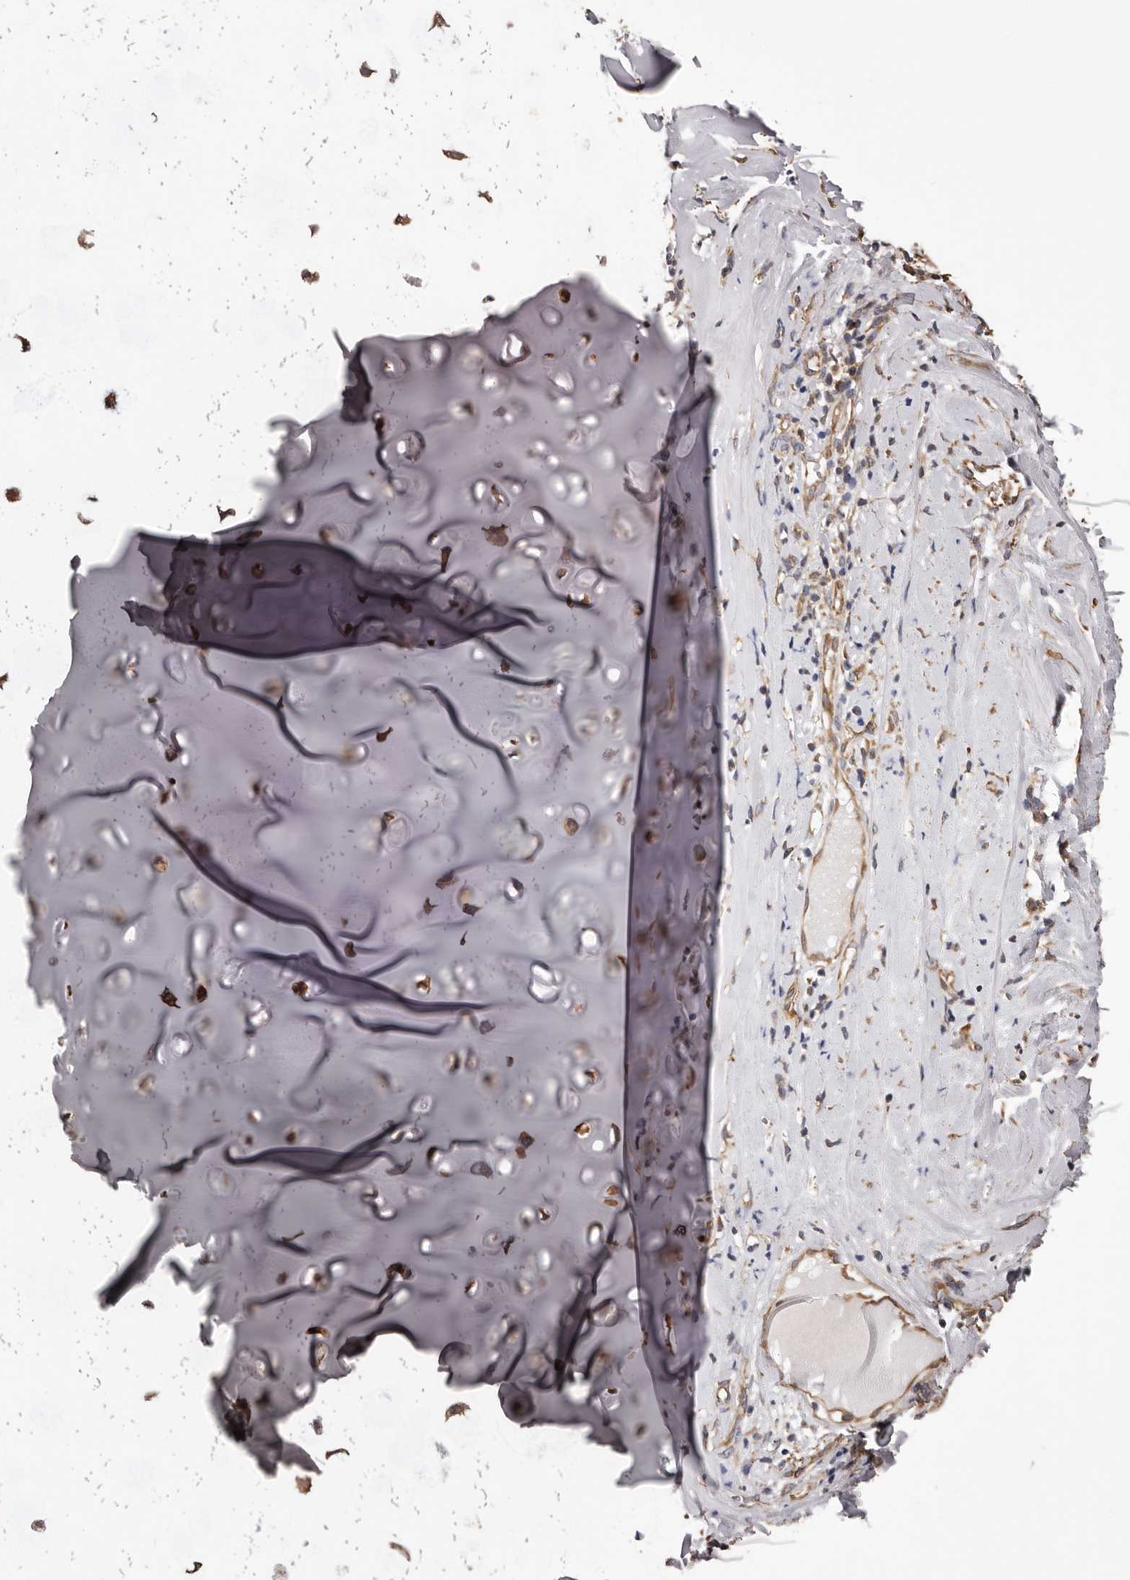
{"staining": {"intensity": "moderate", "quantity": ">75%", "location": "cytoplasmic/membranous"}, "tissue": "adipose tissue", "cell_type": "Adipocytes", "image_type": "normal", "snomed": [{"axis": "morphology", "description": "Normal tissue, NOS"}, {"axis": "morphology", "description": "Basal cell carcinoma"}, {"axis": "topography", "description": "Cartilage tissue"}, {"axis": "topography", "description": "Nasopharynx"}, {"axis": "topography", "description": "Oral tissue"}], "caption": "This is a photomicrograph of immunohistochemistry (IHC) staining of unremarkable adipose tissue, which shows moderate positivity in the cytoplasmic/membranous of adipocytes.", "gene": "CEP104", "patient": {"sex": "female", "age": 77}}